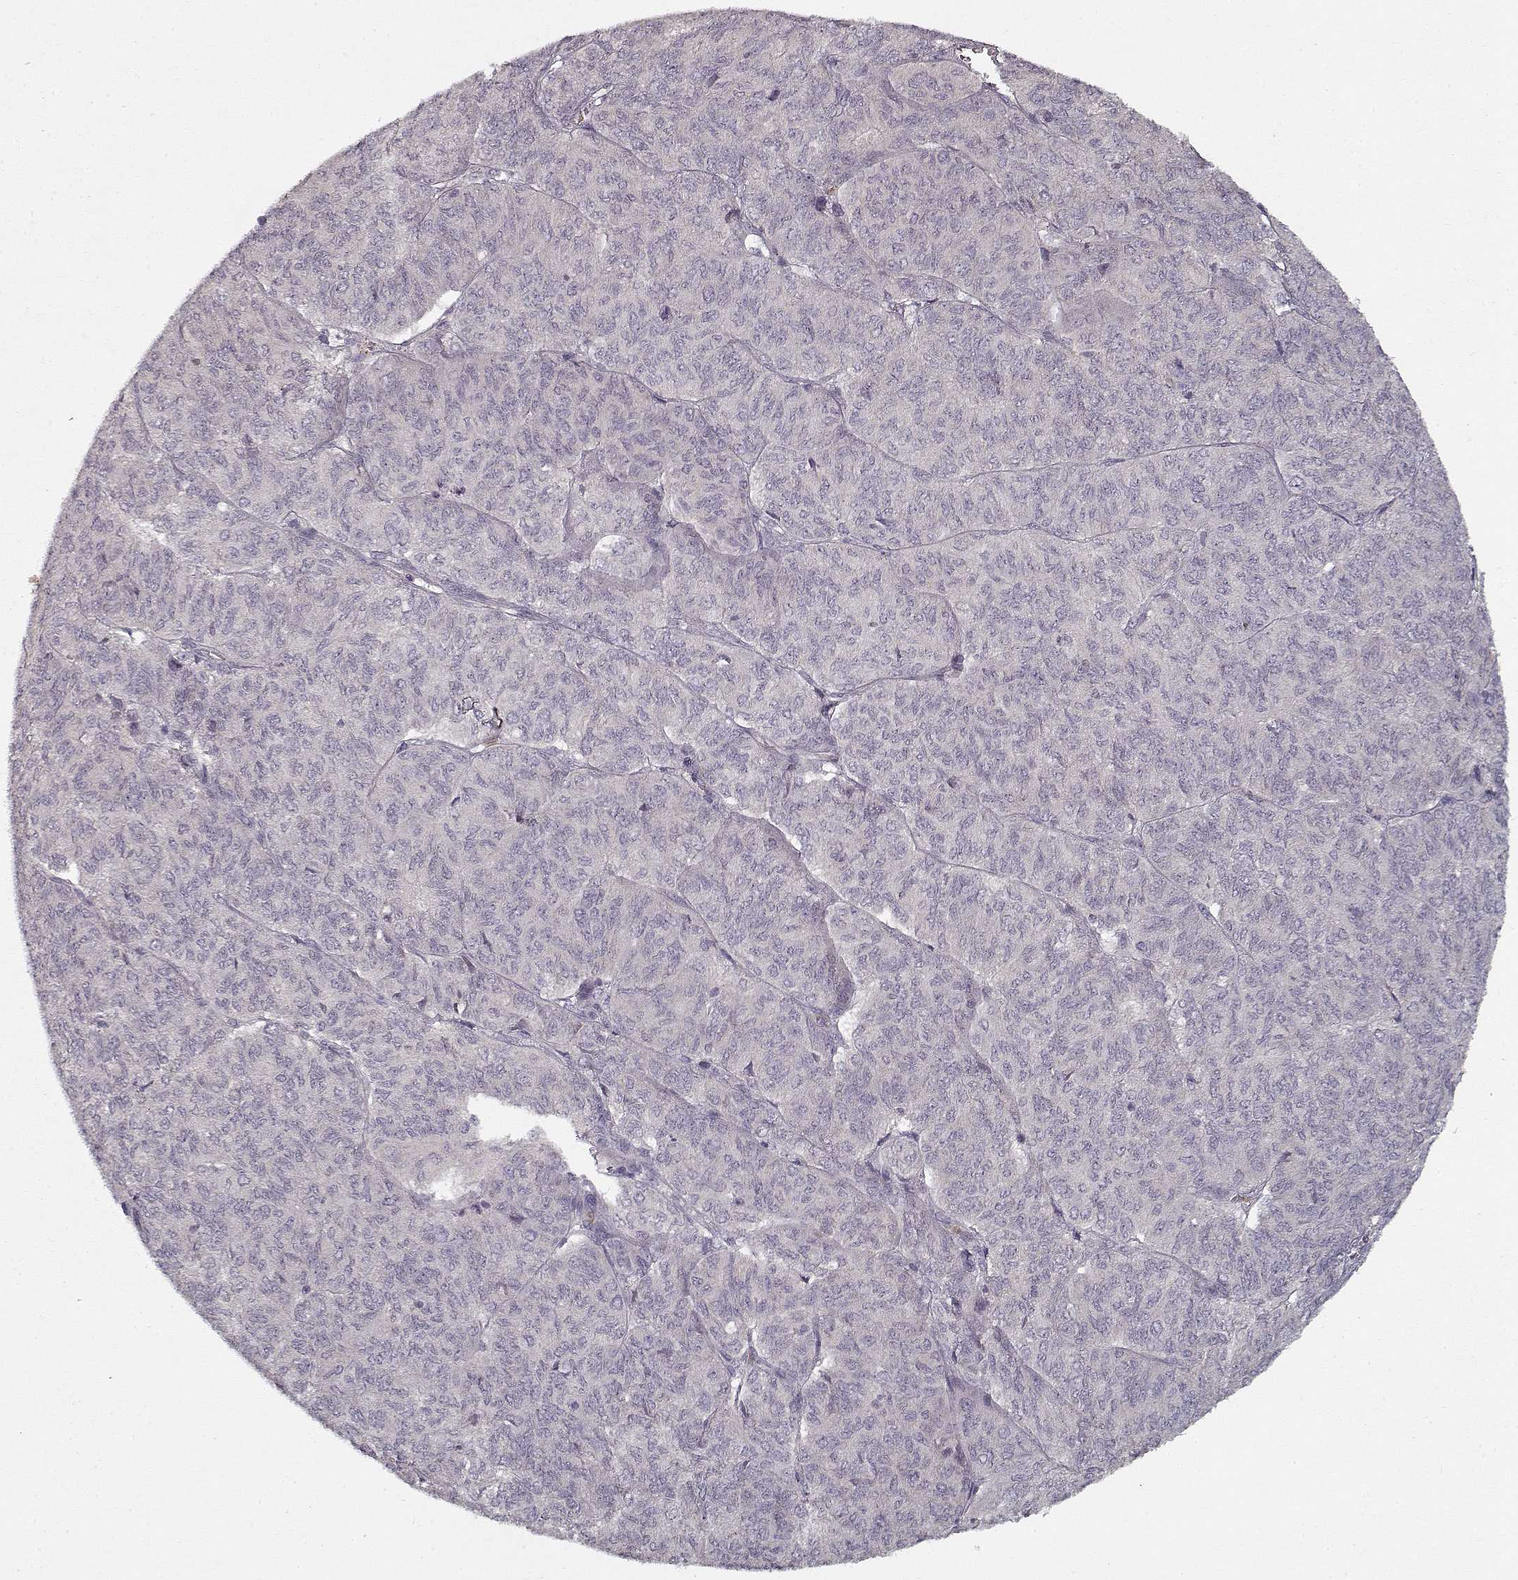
{"staining": {"intensity": "negative", "quantity": "none", "location": "none"}, "tissue": "ovarian cancer", "cell_type": "Tumor cells", "image_type": "cancer", "snomed": [{"axis": "morphology", "description": "Carcinoma, endometroid"}, {"axis": "topography", "description": "Ovary"}], "caption": "Immunohistochemistry (IHC) photomicrograph of neoplastic tissue: human ovarian cancer (endometroid carcinoma) stained with DAB (3,3'-diaminobenzidine) shows no significant protein staining in tumor cells.", "gene": "UNC13D", "patient": {"sex": "female", "age": 80}}